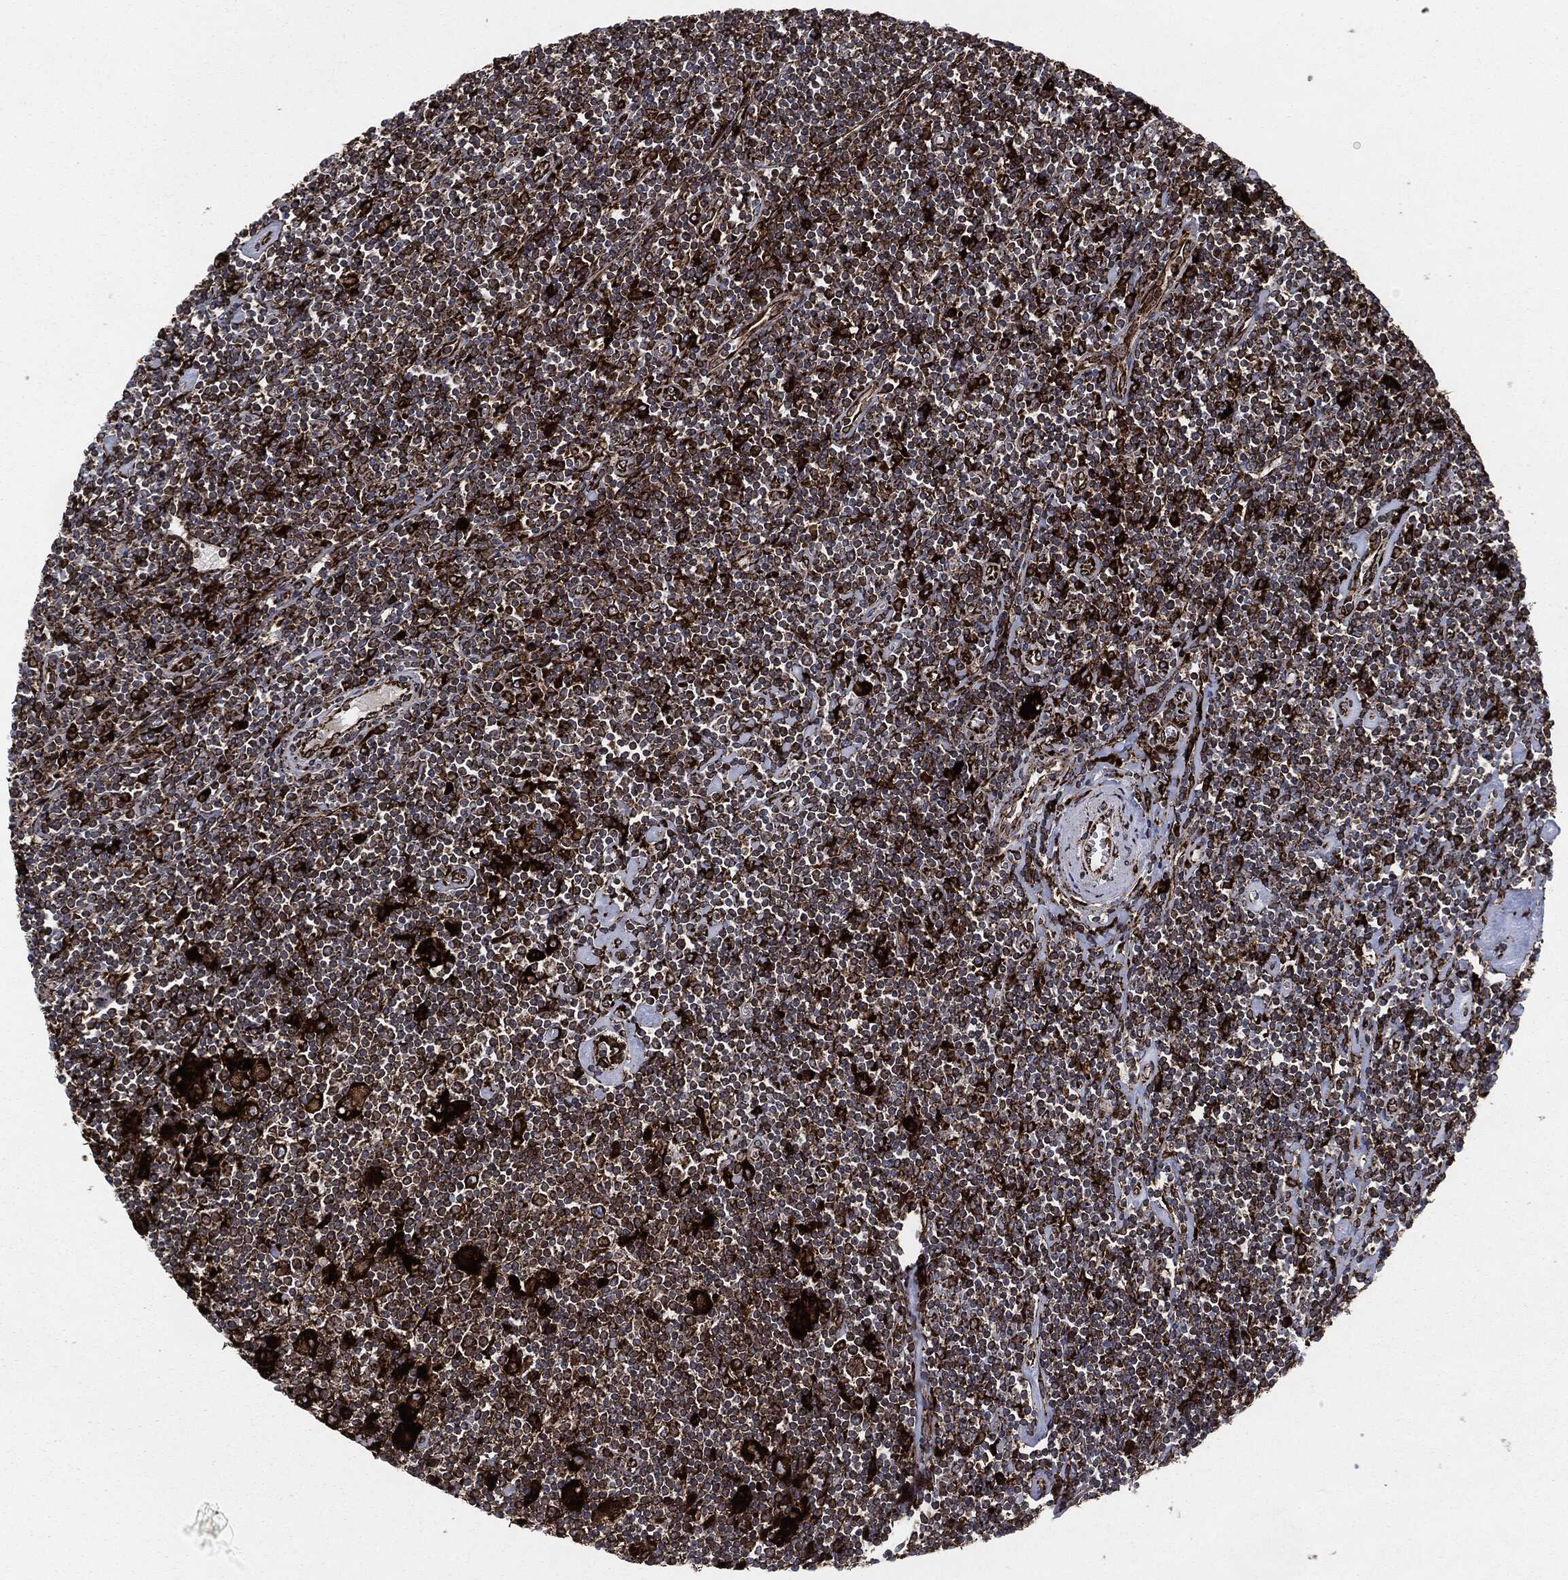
{"staining": {"intensity": "strong", "quantity": ">75%", "location": "cytoplasmic/membranous"}, "tissue": "lymphoma", "cell_type": "Tumor cells", "image_type": "cancer", "snomed": [{"axis": "morphology", "description": "Hodgkin's disease, NOS"}, {"axis": "topography", "description": "Lymph node"}], "caption": "Hodgkin's disease stained with DAB (3,3'-diaminobenzidine) immunohistochemistry (IHC) demonstrates high levels of strong cytoplasmic/membranous staining in about >75% of tumor cells.", "gene": "CALR", "patient": {"sex": "male", "age": 40}}